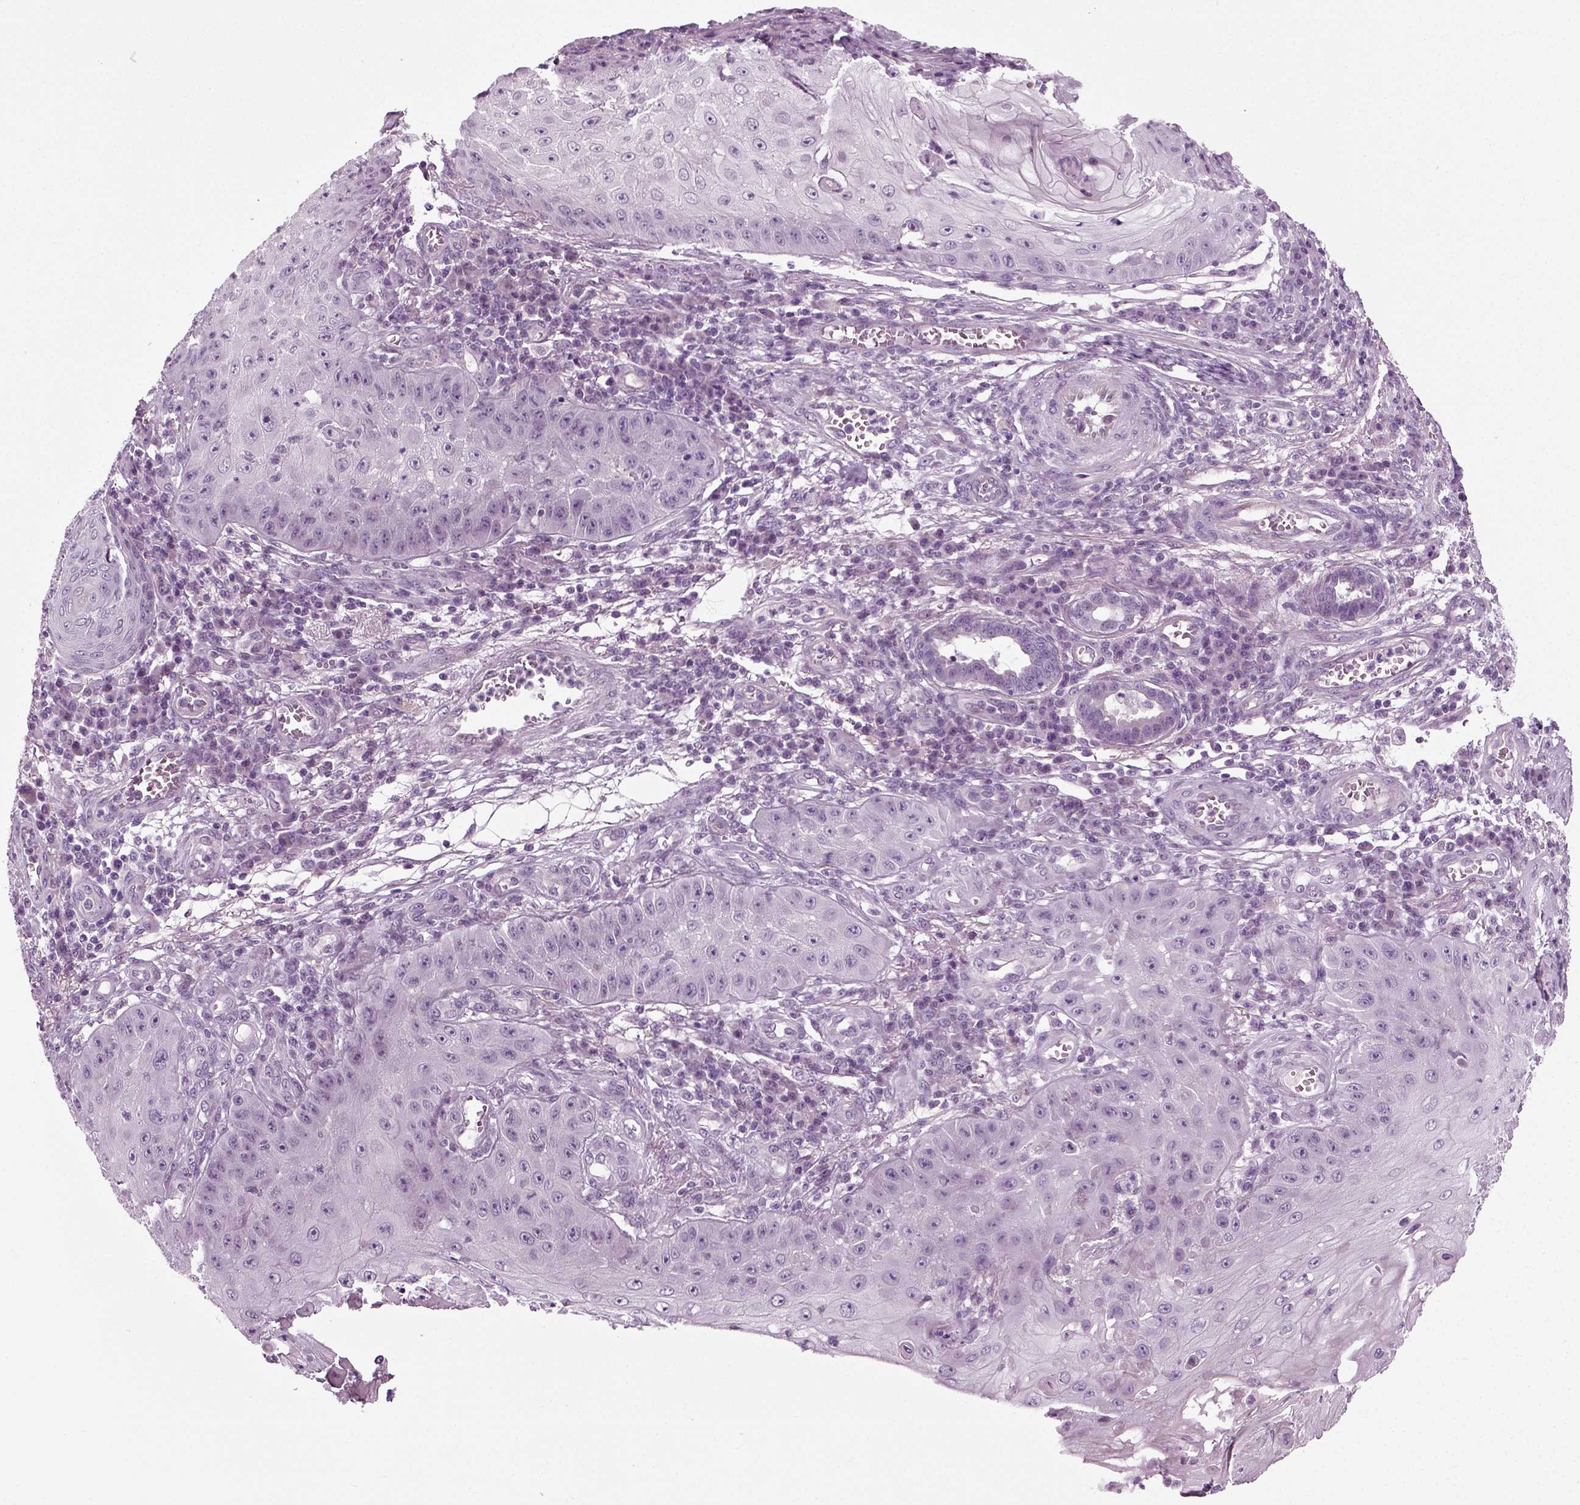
{"staining": {"intensity": "negative", "quantity": "none", "location": "none"}, "tissue": "skin cancer", "cell_type": "Tumor cells", "image_type": "cancer", "snomed": [{"axis": "morphology", "description": "Squamous cell carcinoma, NOS"}, {"axis": "topography", "description": "Skin"}], "caption": "Human skin cancer stained for a protein using immunohistochemistry (IHC) demonstrates no positivity in tumor cells.", "gene": "SCG5", "patient": {"sex": "male", "age": 70}}